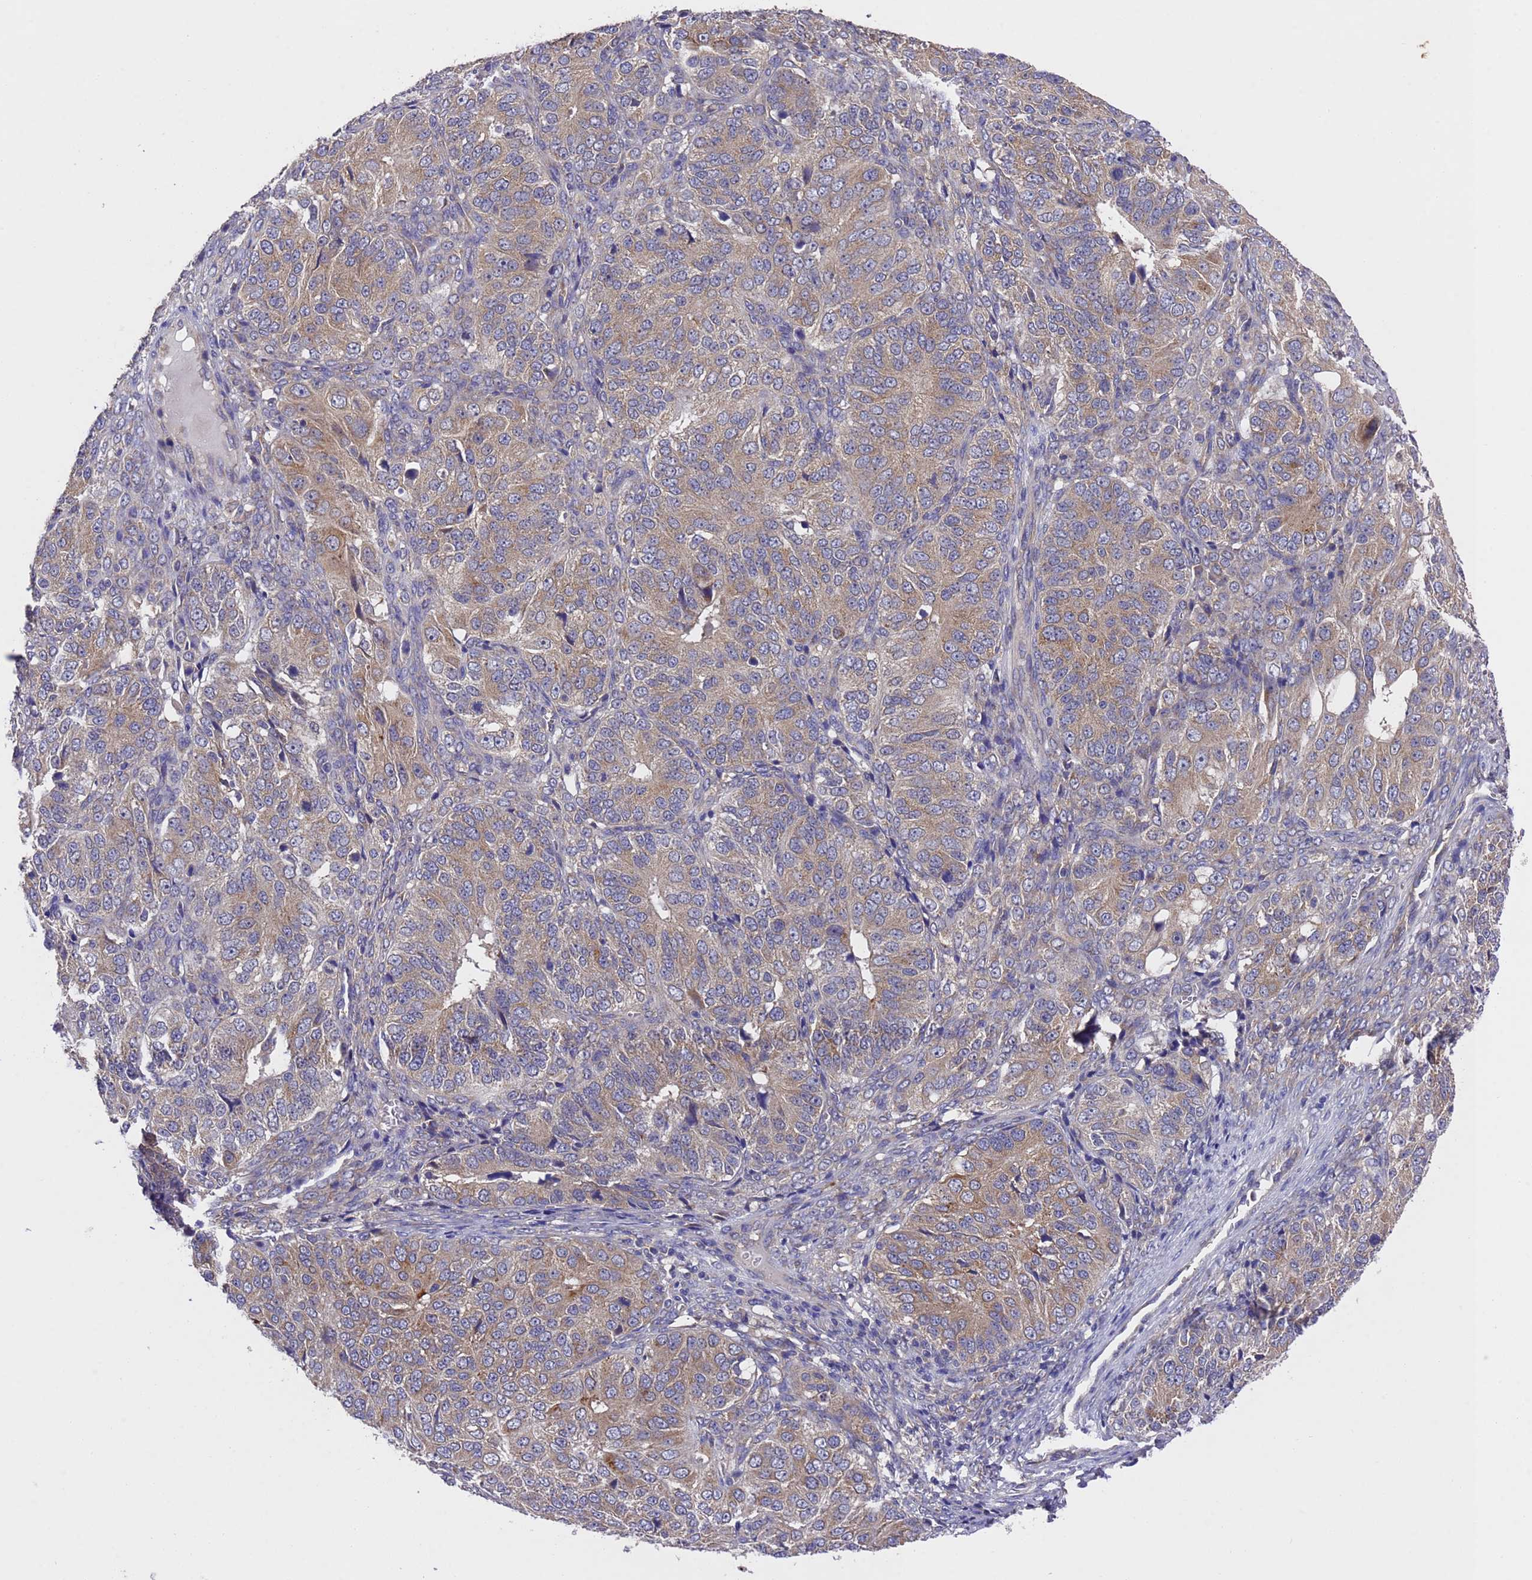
{"staining": {"intensity": "weak", "quantity": ">75%", "location": "cytoplasmic/membranous"}, "tissue": "ovarian cancer", "cell_type": "Tumor cells", "image_type": "cancer", "snomed": [{"axis": "morphology", "description": "Carcinoma, endometroid"}, {"axis": "topography", "description": "Ovary"}], "caption": "Ovarian cancer (endometroid carcinoma) stained with DAB immunohistochemistry shows low levels of weak cytoplasmic/membranous staining in approximately >75% of tumor cells.", "gene": "DCAF12L2", "patient": {"sex": "female", "age": 51}}